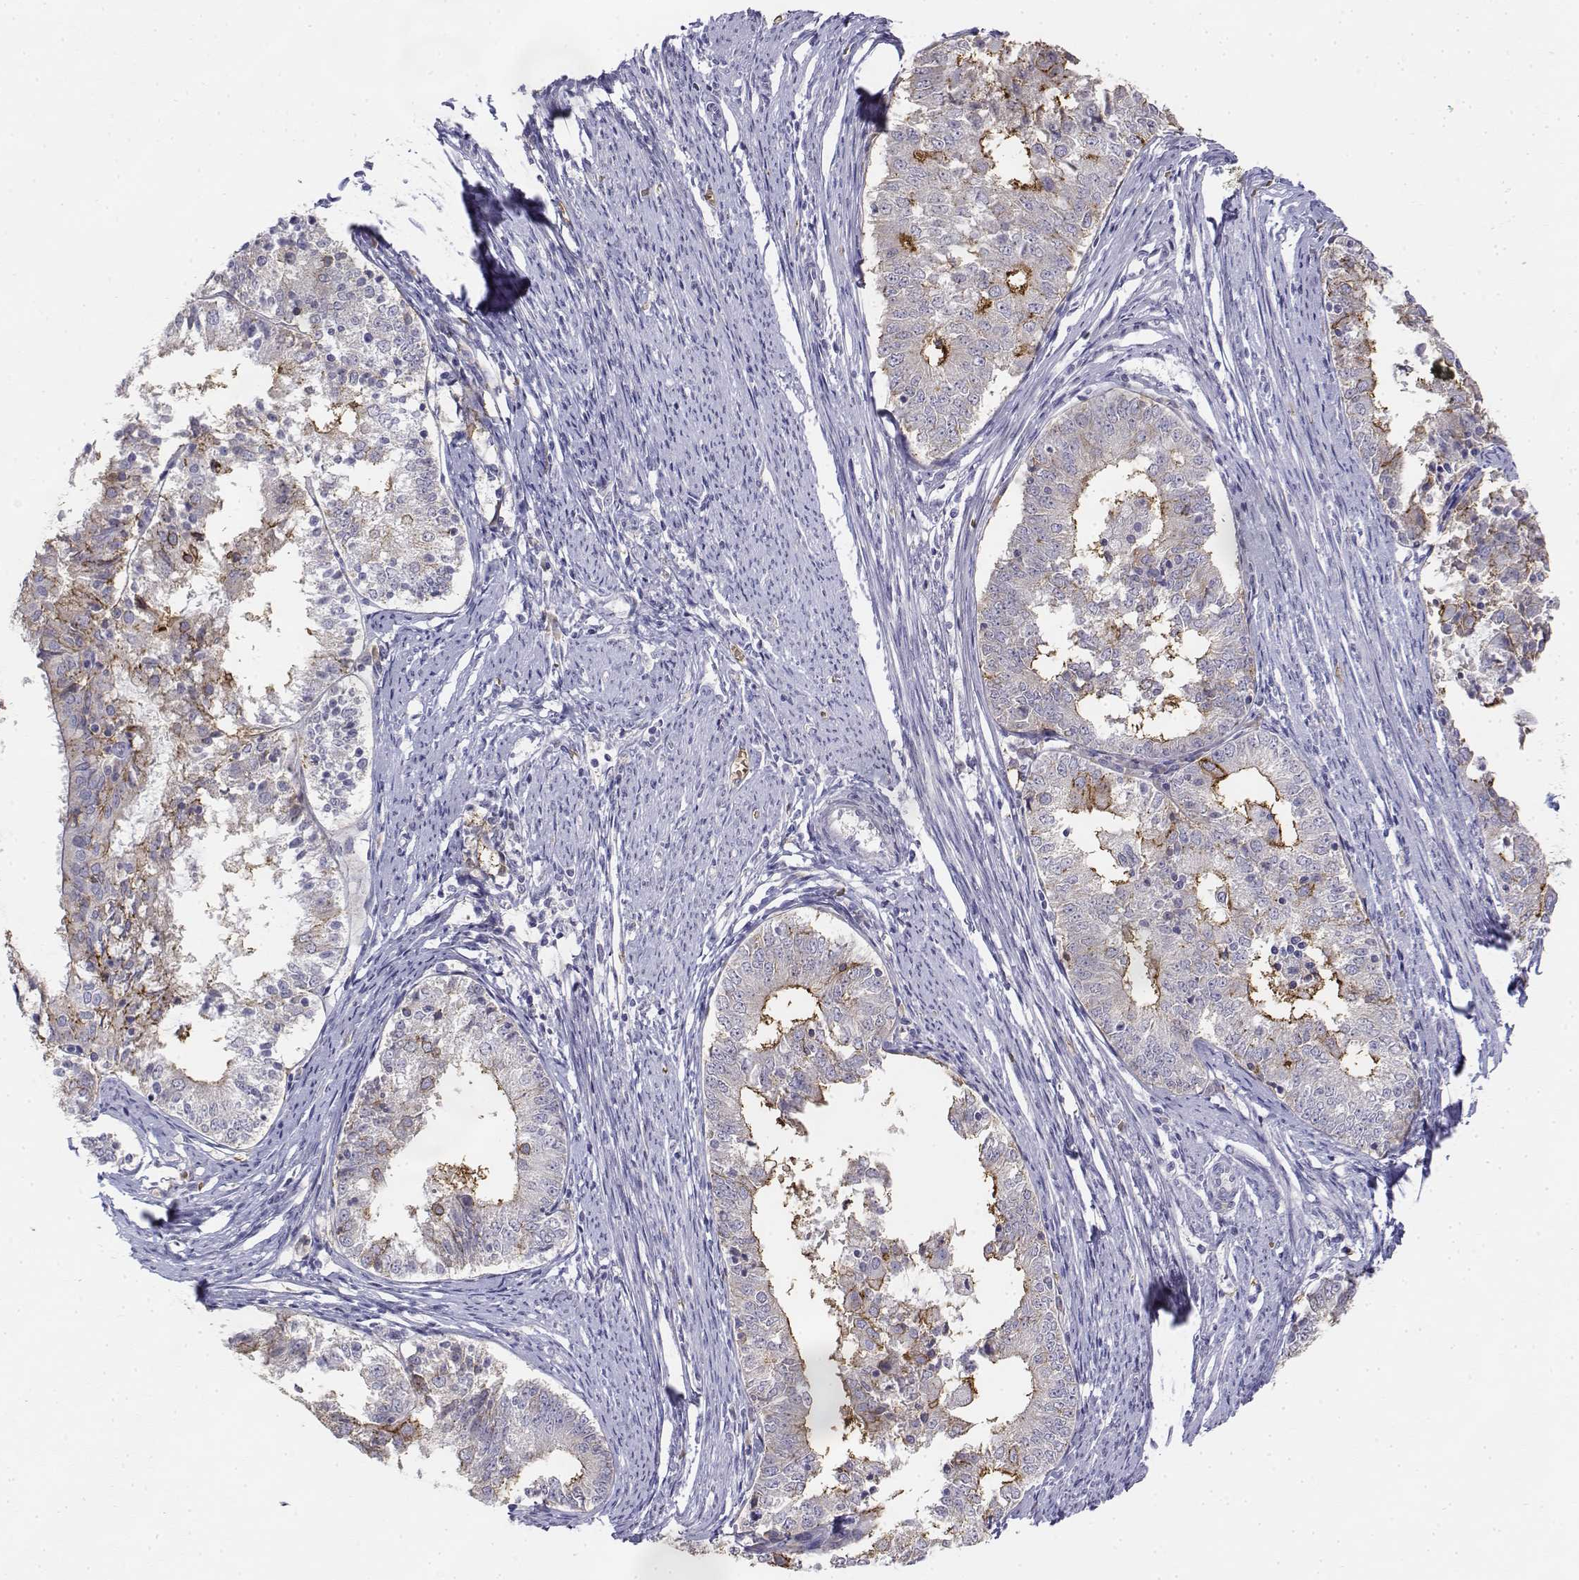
{"staining": {"intensity": "moderate", "quantity": "<25%", "location": "cytoplasmic/membranous"}, "tissue": "endometrial cancer", "cell_type": "Tumor cells", "image_type": "cancer", "snomed": [{"axis": "morphology", "description": "Adenocarcinoma, NOS"}, {"axis": "topography", "description": "Endometrium"}], "caption": "Immunohistochemical staining of endometrial cancer exhibits low levels of moderate cytoplasmic/membranous staining in approximately <25% of tumor cells.", "gene": "CADM1", "patient": {"sex": "female", "age": 57}}